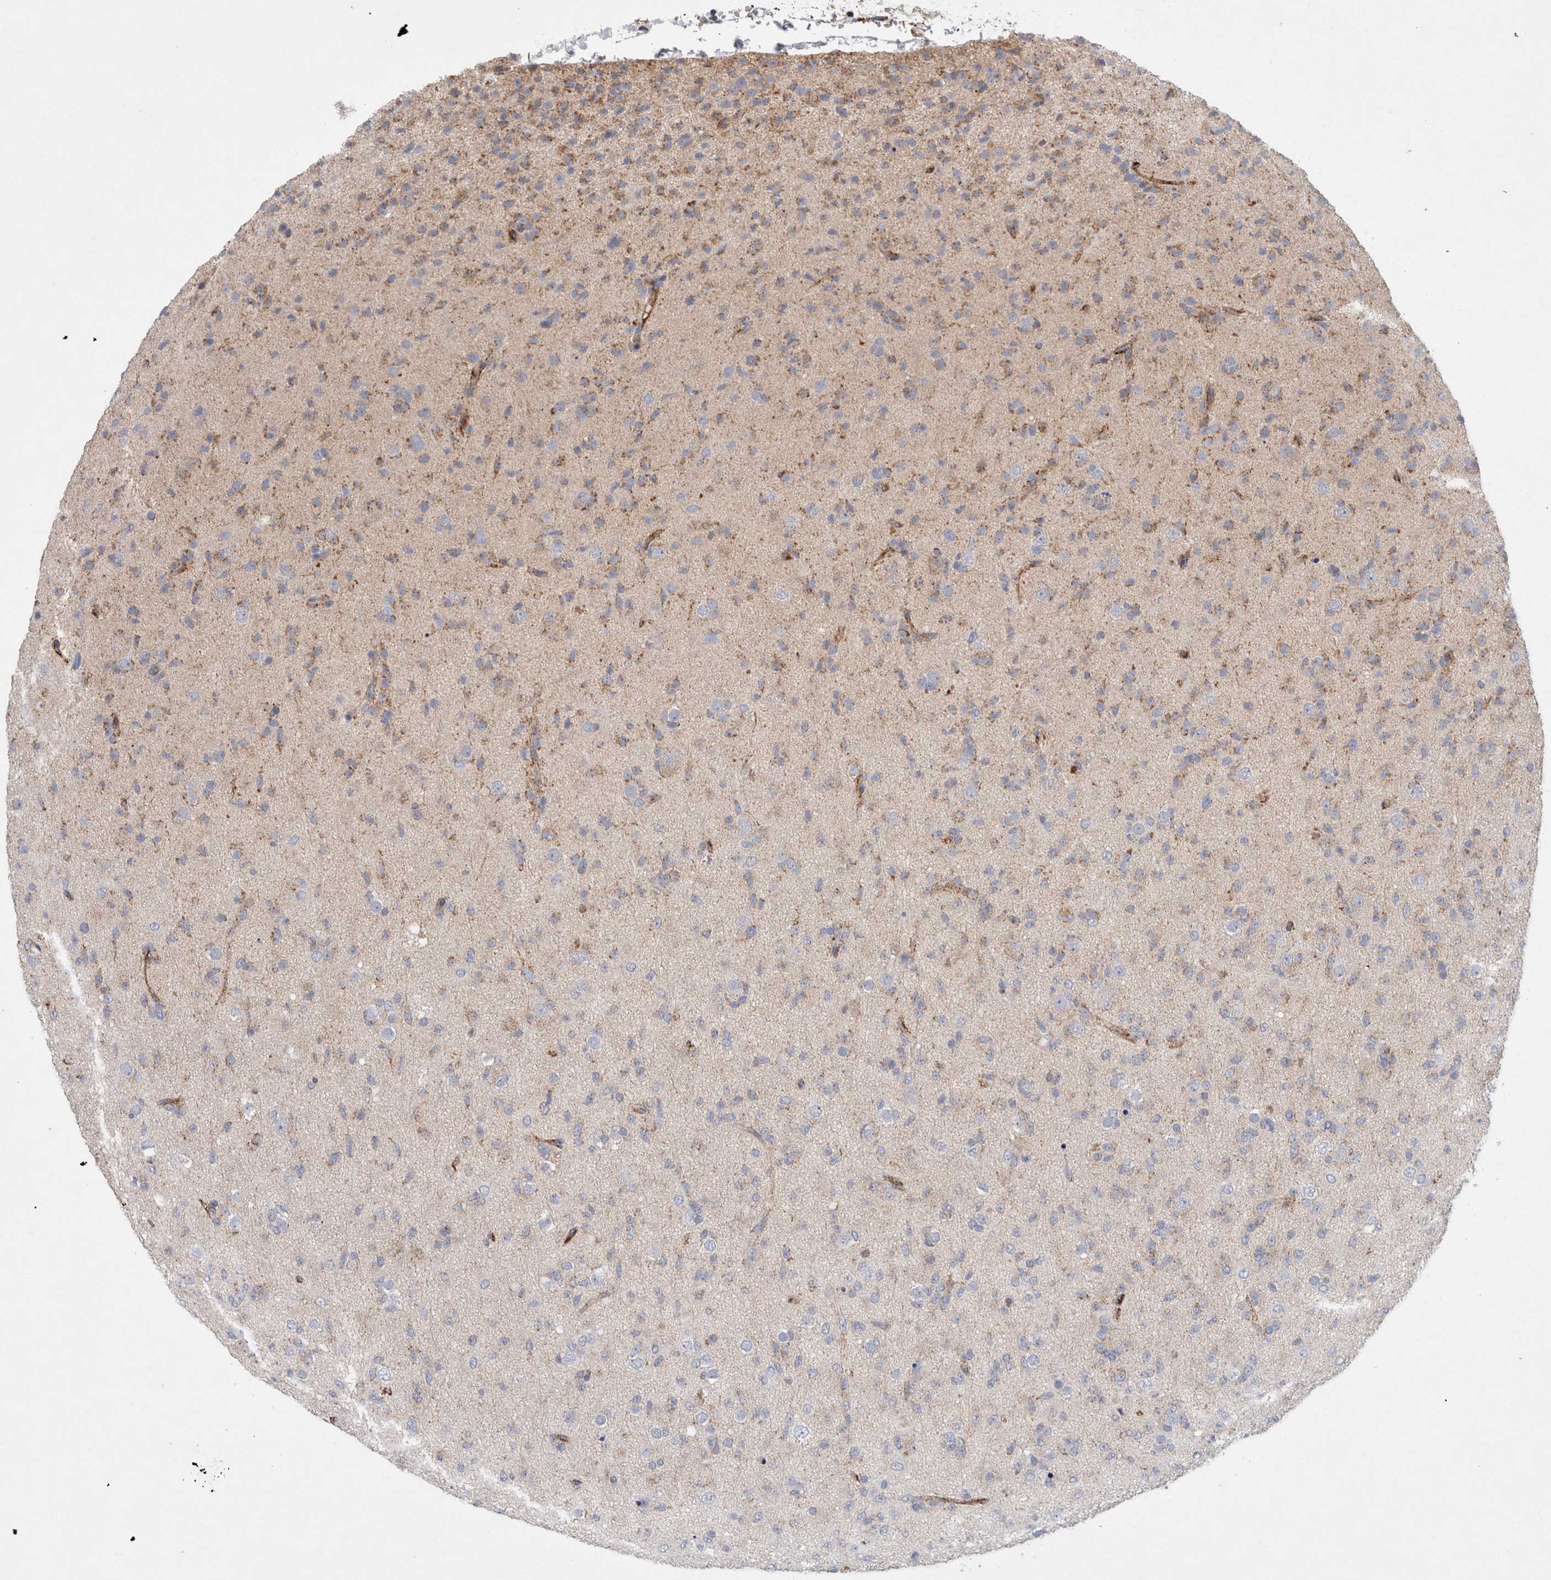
{"staining": {"intensity": "moderate", "quantity": "<25%", "location": "cytoplasmic/membranous"}, "tissue": "glioma", "cell_type": "Tumor cells", "image_type": "cancer", "snomed": [{"axis": "morphology", "description": "Glioma, malignant, Low grade"}, {"axis": "topography", "description": "Brain"}], "caption": "A low amount of moderate cytoplasmic/membranous expression is identified in approximately <25% of tumor cells in glioma tissue.", "gene": "IARS2", "patient": {"sex": "male", "age": 65}}